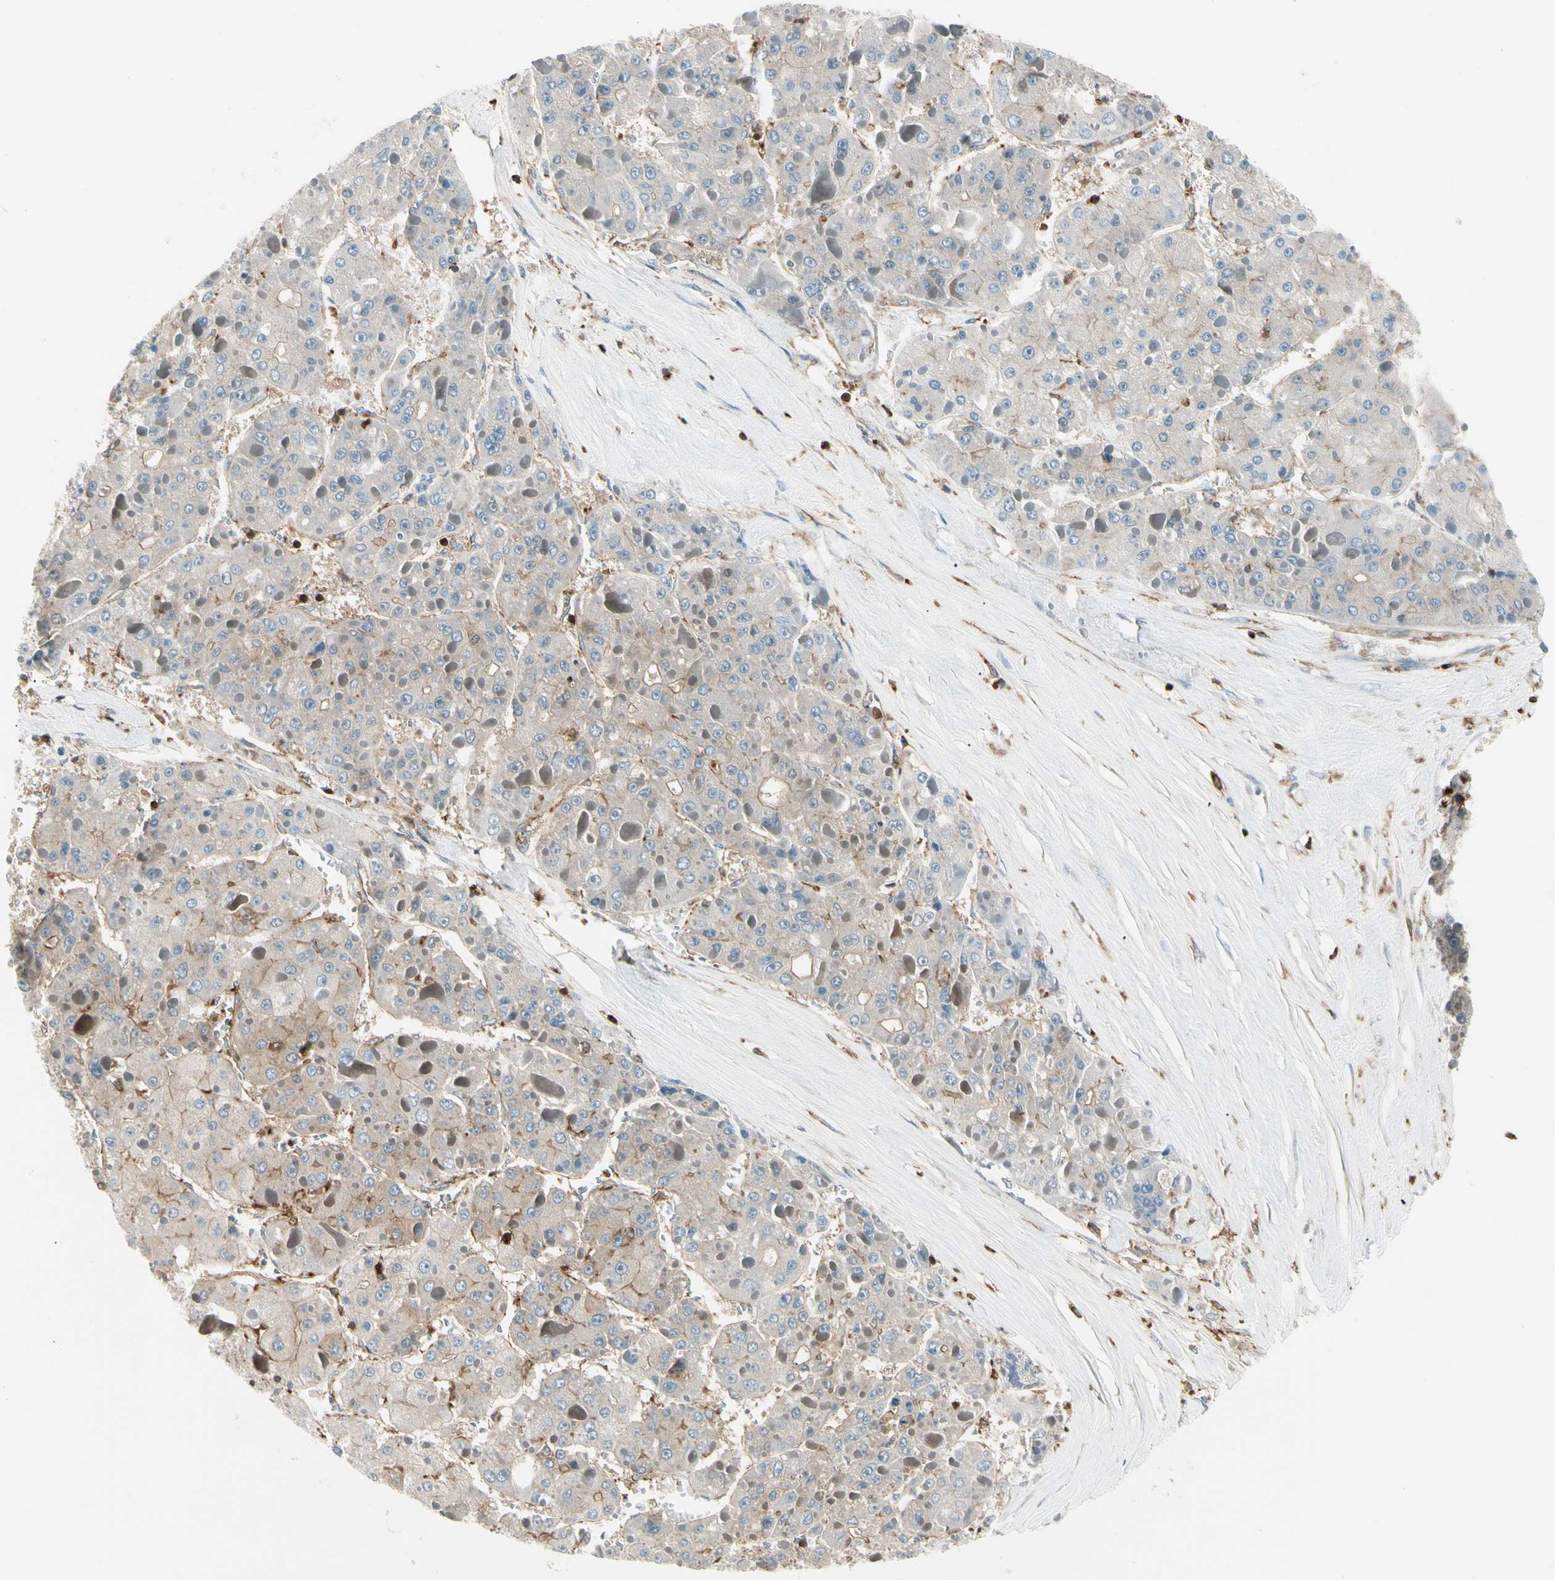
{"staining": {"intensity": "weak", "quantity": "25%-75%", "location": "cytoplasmic/membranous"}, "tissue": "liver cancer", "cell_type": "Tumor cells", "image_type": "cancer", "snomed": [{"axis": "morphology", "description": "Carcinoma, Hepatocellular, NOS"}, {"axis": "topography", "description": "Liver"}], "caption": "Human liver cancer stained with a protein marker demonstrates weak staining in tumor cells.", "gene": "CAPZA2", "patient": {"sex": "female", "age": 73}}